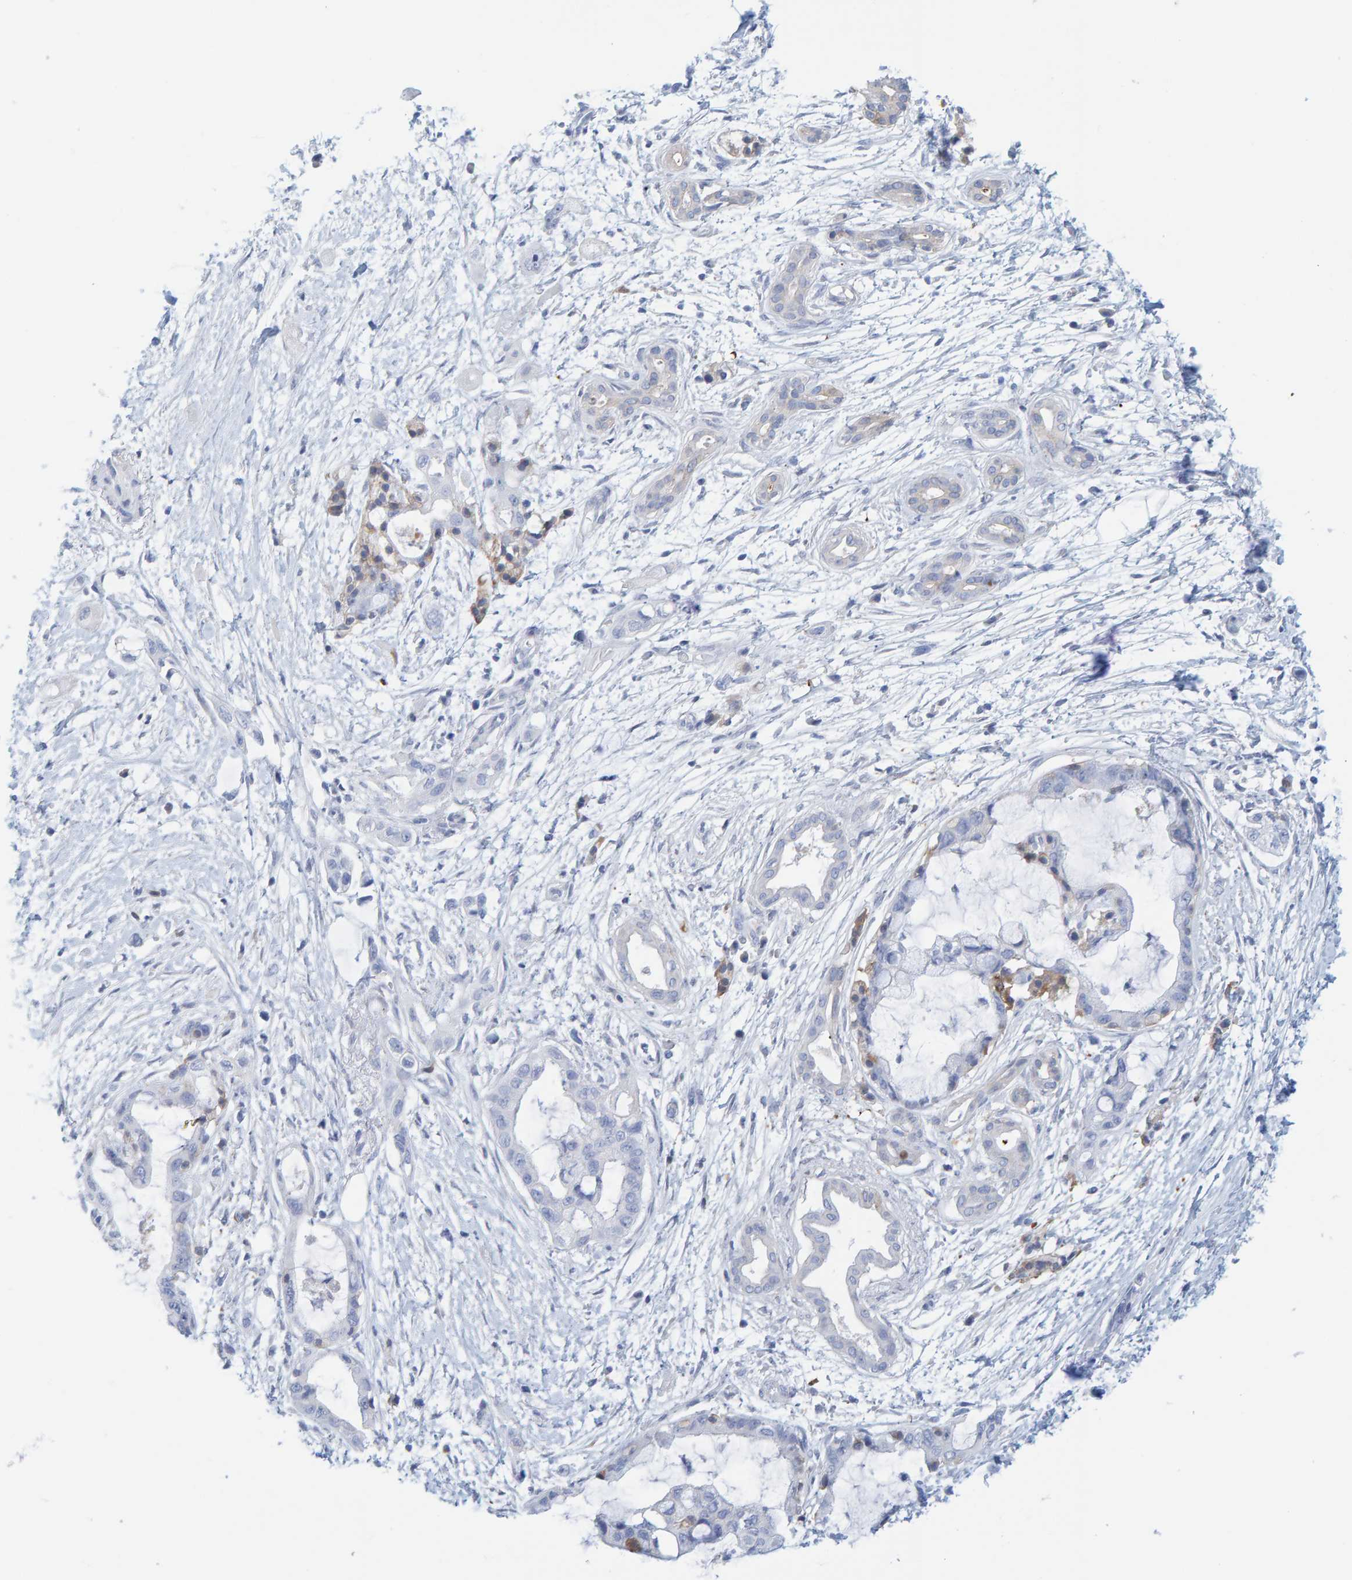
{"staining": {"intensity": "negative", "quantity": "none", "location": "none"}, "tissue": "pancreatic cancer", "cell_type": "Tumor cells", "image_type": "cancer", "snomed": [{"axis": "morphology", "description": "Adenocarcinoma, NOS"}, {"axis": "topography", "description": "Pancreas"}], "caption": "Tumor cells show no significant staining in pancreatic cancer (adenocarcinoma).", "gene": "KLHL11", "patient": {"sex": "male", "age": 59}}